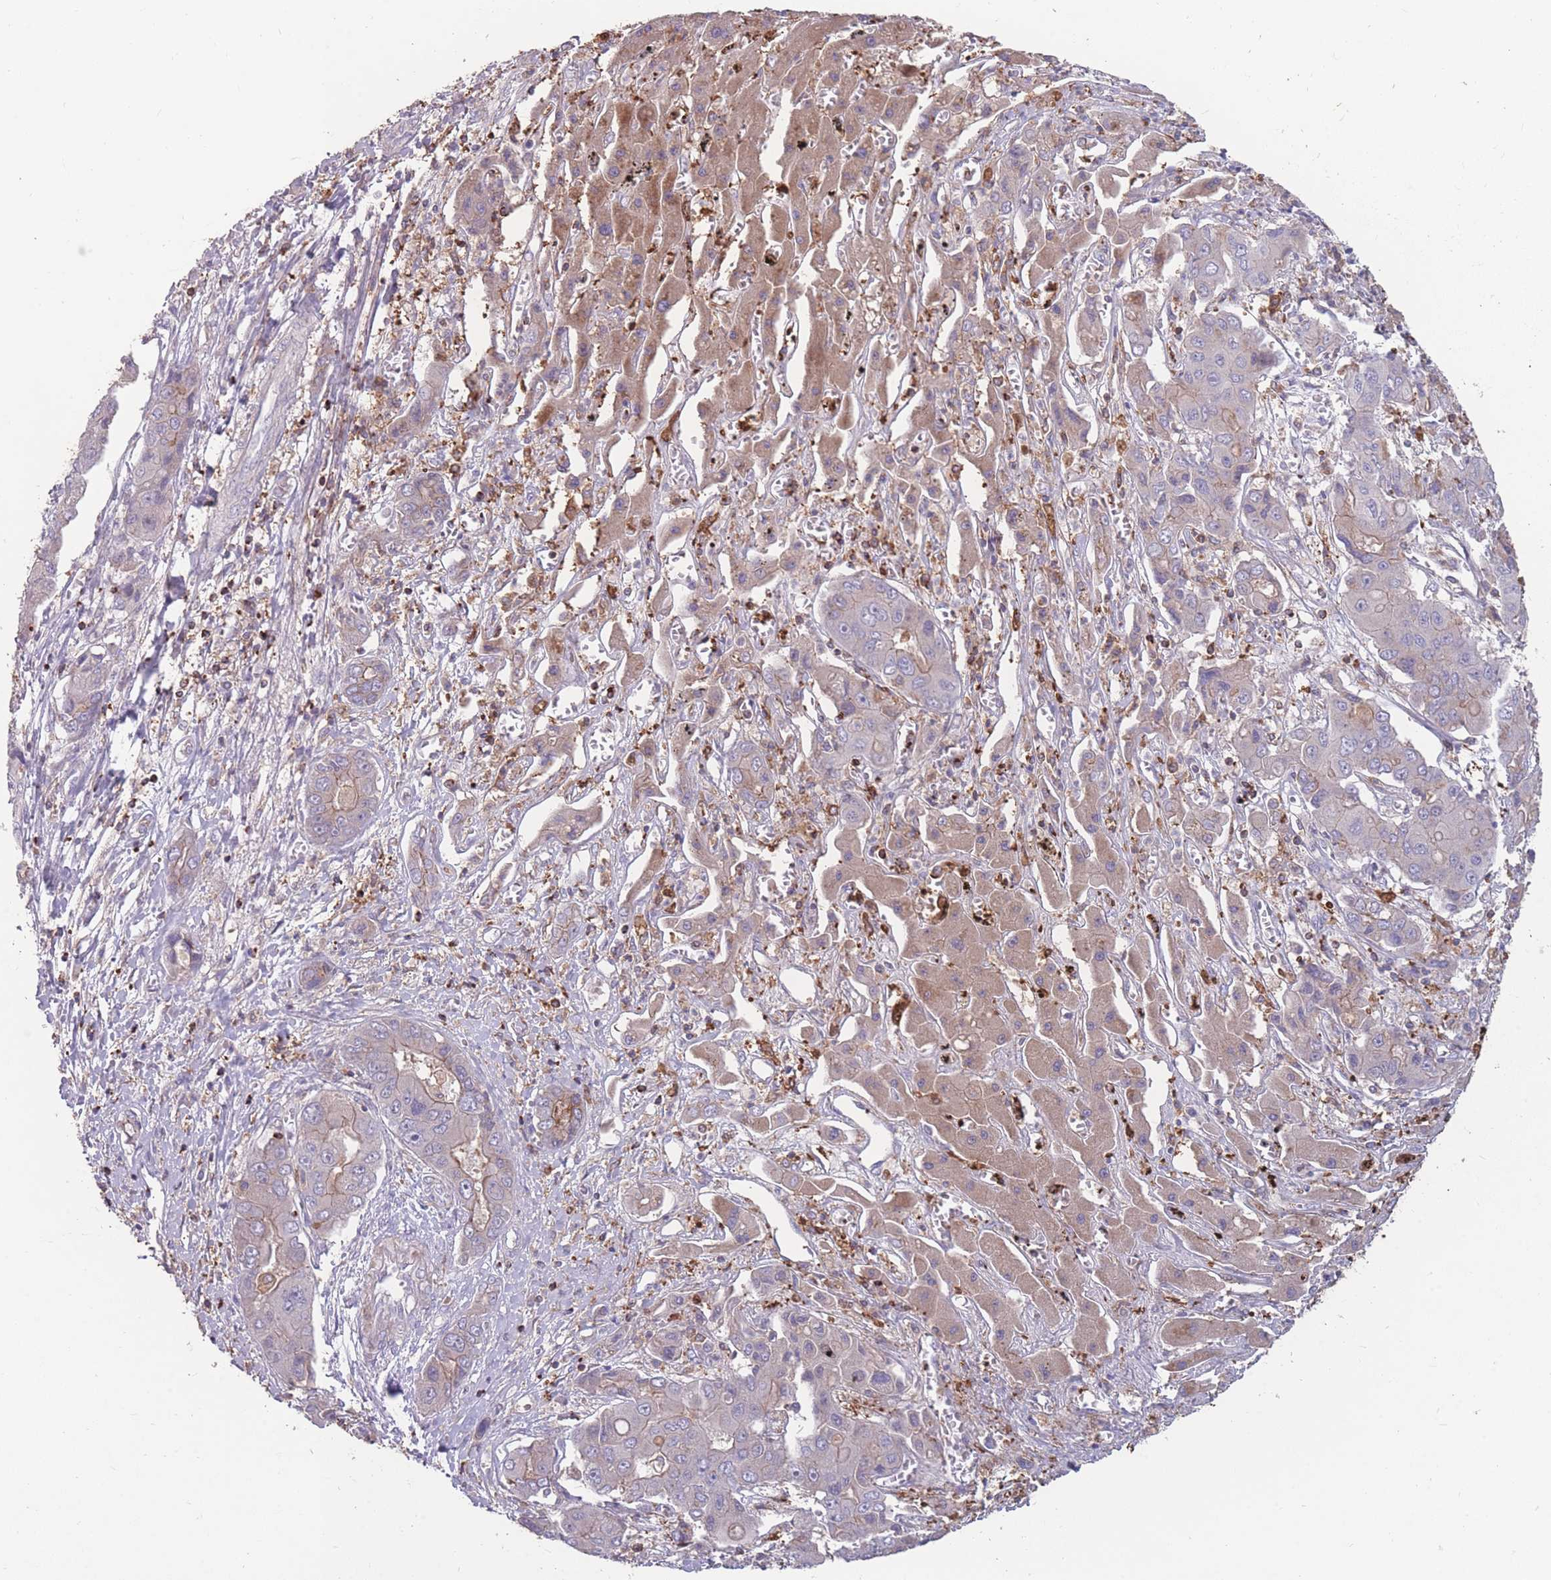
{"staining": {"intensity": "weak", "quantity": "<25%", "location": "cytoplasmic/membranous"}, "tissue": "liver cancer", "cell_type": "Tumor cells", "image_type": "cancer", "snomed": [{"axis": "morphology", "description": "Cholangiocarcinoma"}, {"axis": "topography", "description": "Liver"}], "caption": "Immunohistochemical staining of liver cancer (cholangiocarcinoma) exhibits no significant staining in tumor cells.", "gene": "CD33", "patient": {"sex": "male", "age": 67}}